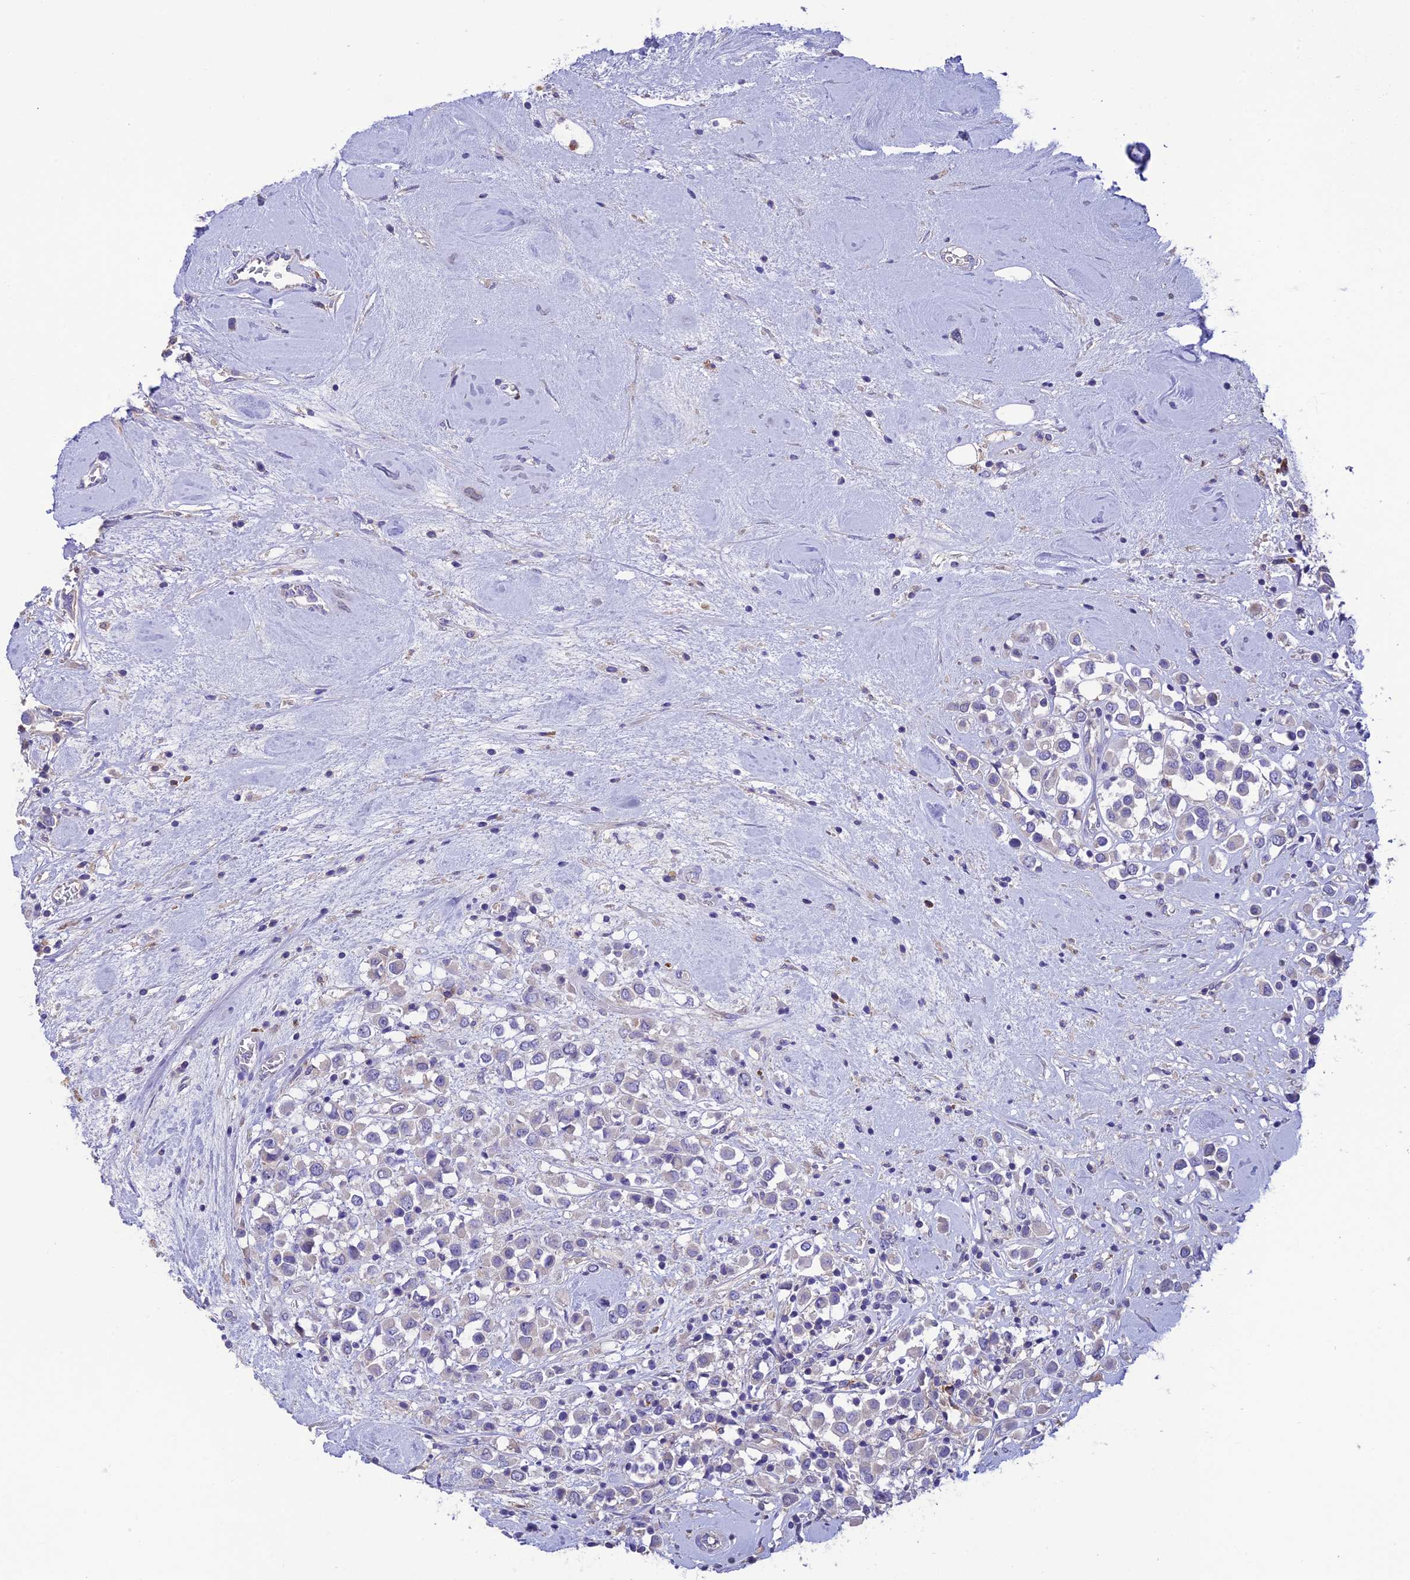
{"staining": {"intensity": "negative", "quantity": "none", "location": "none"}, "tissue": "breast cancer", "cell_type": "Tumor cells", "image_type": "cancer", "snomed": [{"axis": "morphology", "description": "Duct carcinoma"}, {"axis": "topography", "description": "Breast"}], "caption": "This image is of breast cancer (invasive ductal carcinoma) stained with IHC to label a protein in brown with the nuclei are counter-stained blue. There is no positivity in tumor cells. The staining is performed using DAB brown chromogen with nuclei counter-stained in using hematoxylin.", "gene": "SFT2D2", "patient": {"sex": "female", "age": 61}}